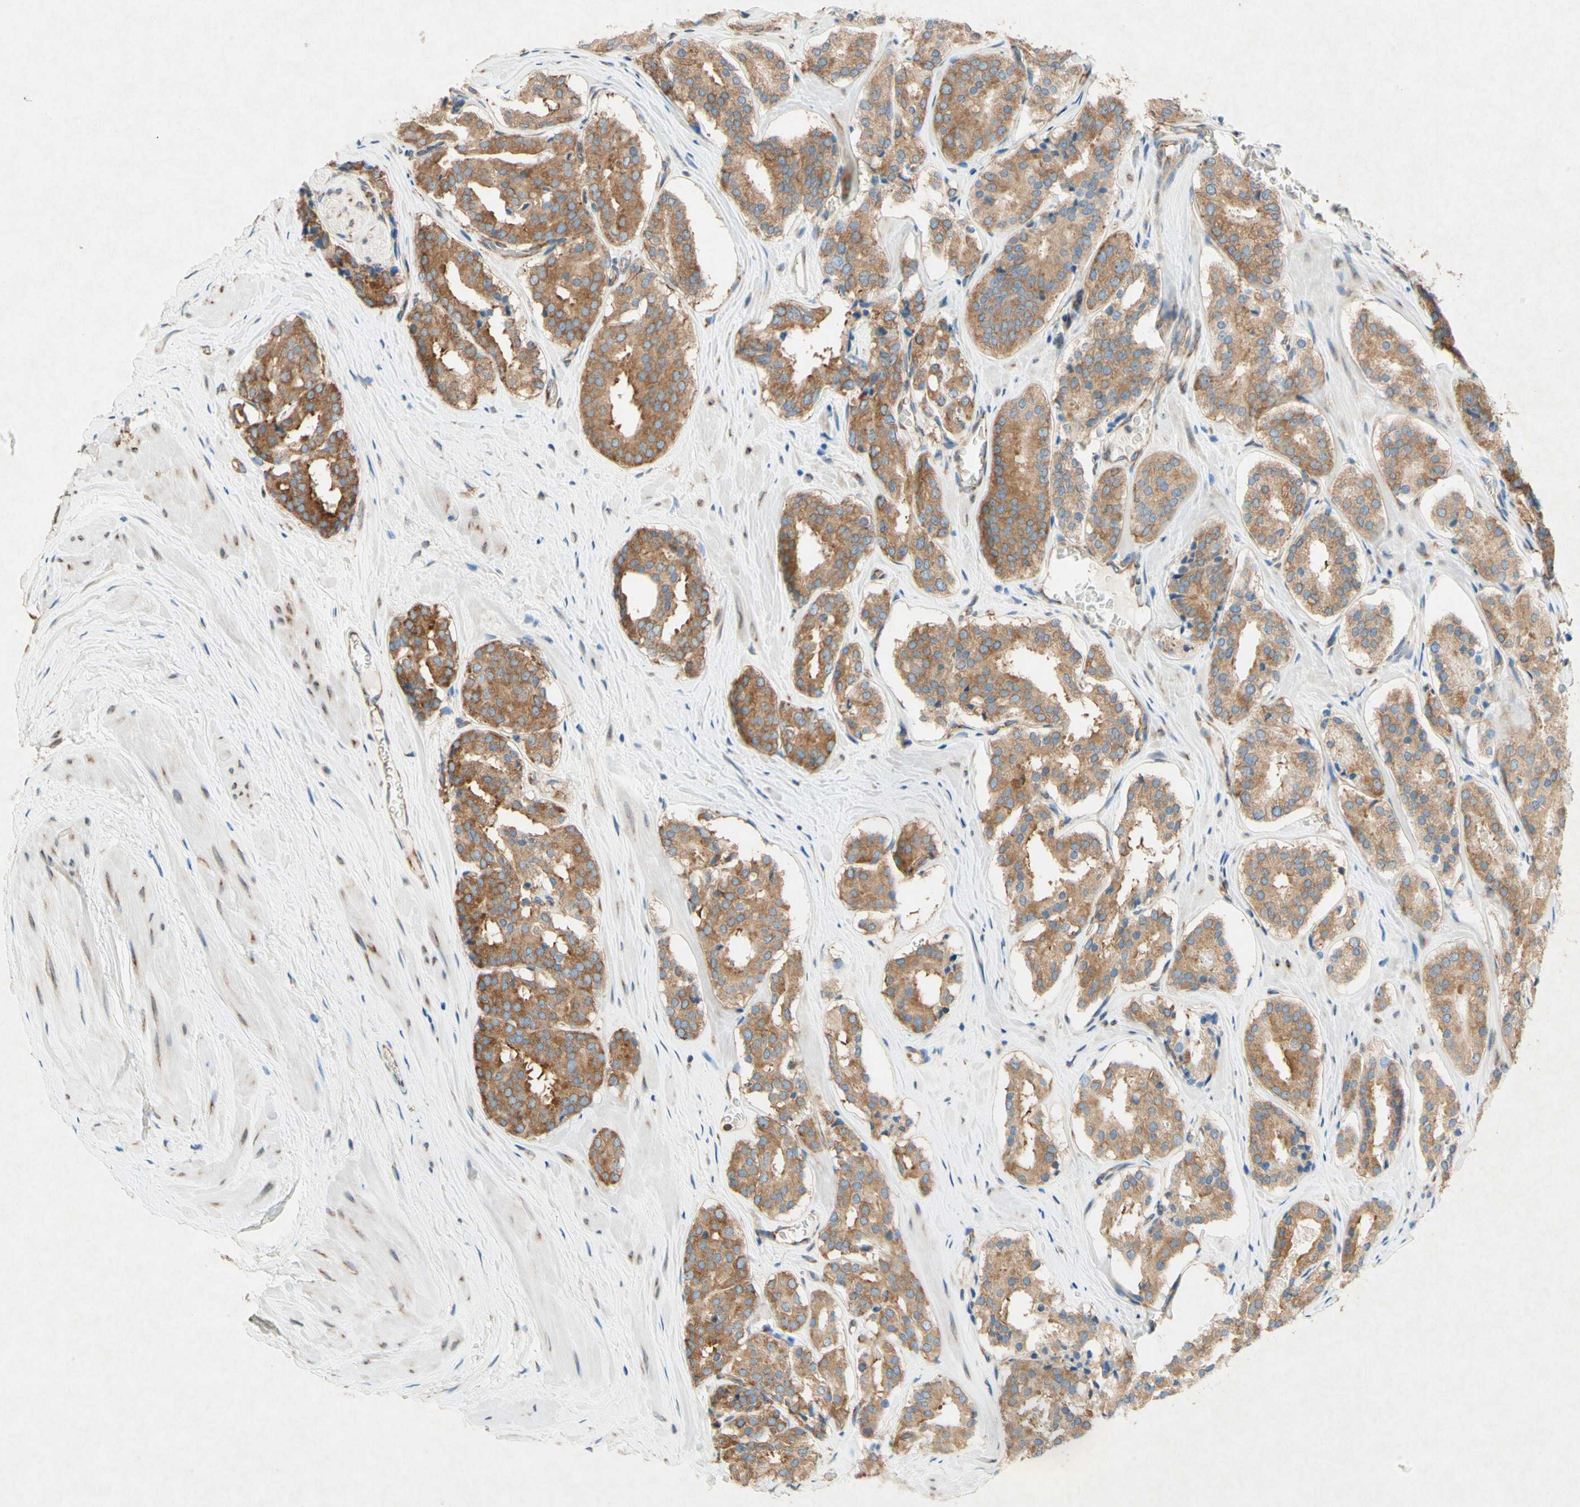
{"staining": {"intensity": "moderate", "quantity": ">75%", "location": "cytoplasmic/membranous"}, "tissue": "prostate cancer", "cell_type": "Tumor cells", "image_type": "cancer", "snomed": [{"axis": "morphology", "description": "Adenocarcinoma, High grade"}, {"axis": "topography", "description": "Prostate"}], "caption": "Prostate cancer stained for a protein (brown) exhibits moderate cytoplasmic/membranous positive positivity in approximately >75% of tumor cells.", "gene": "PABPC1", "patient": {"sex": "male", "age": 60}}